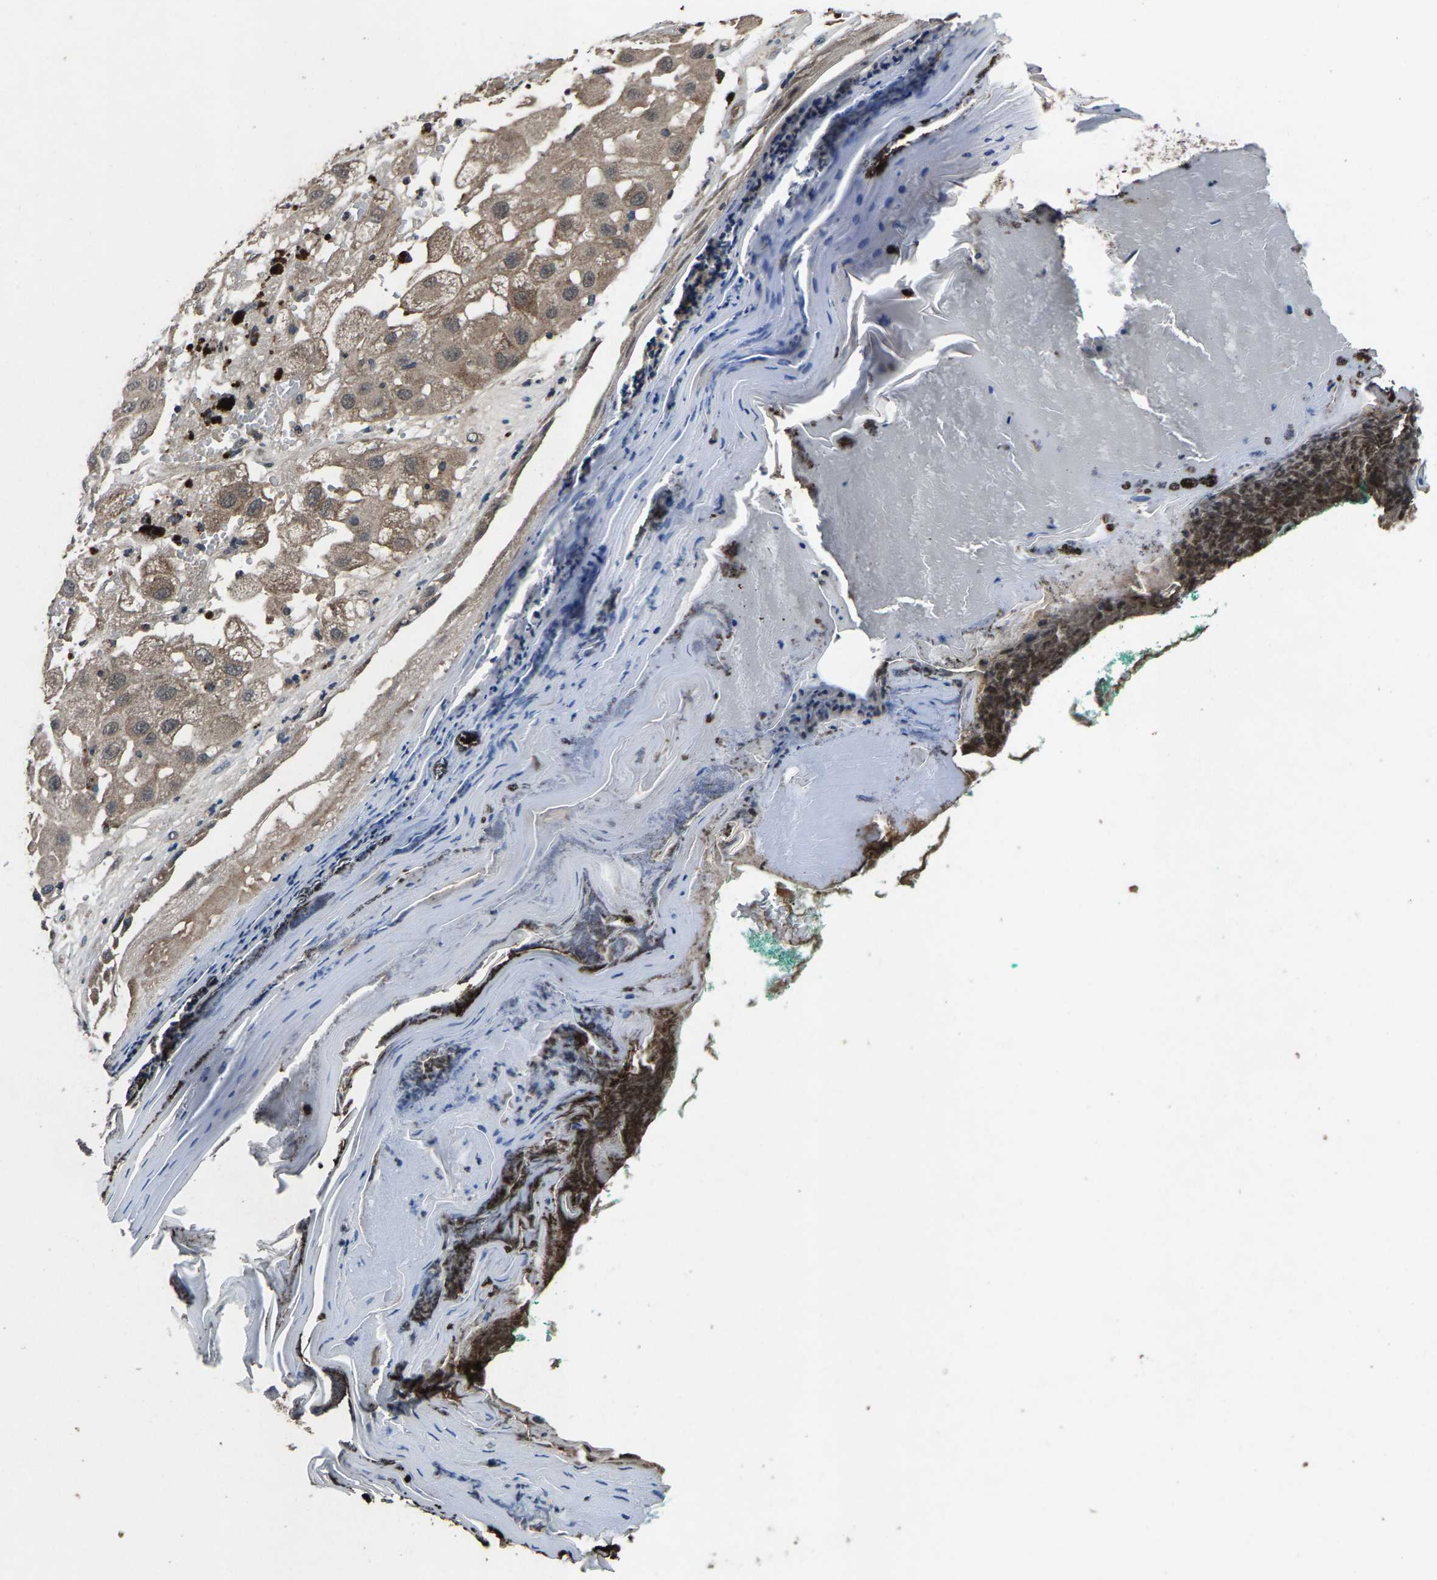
{"staining": {"intensity": "weak", "quantity": ">75%", "location": "cytoplasmic/membranous,nuclear"}, "tissue": "melanoma", "cell_type": "Tumor cells", "image_type": "cancer", "snomed": [{"axis": "morphology", "description": "Malignant melanoma, NOS"}, {"axis": "topography", "description": "Skin"}], "caption": "A micrograph of melanoma stained for a protein exhibits weak cytoplasmic/membranous and nuclear brown staining in tumor cells. (brown staining indicates protein expression, while blue staining denotes nuclei).", "gene": "HUWE1", "patient": {"sex": "female", "age": 81}}